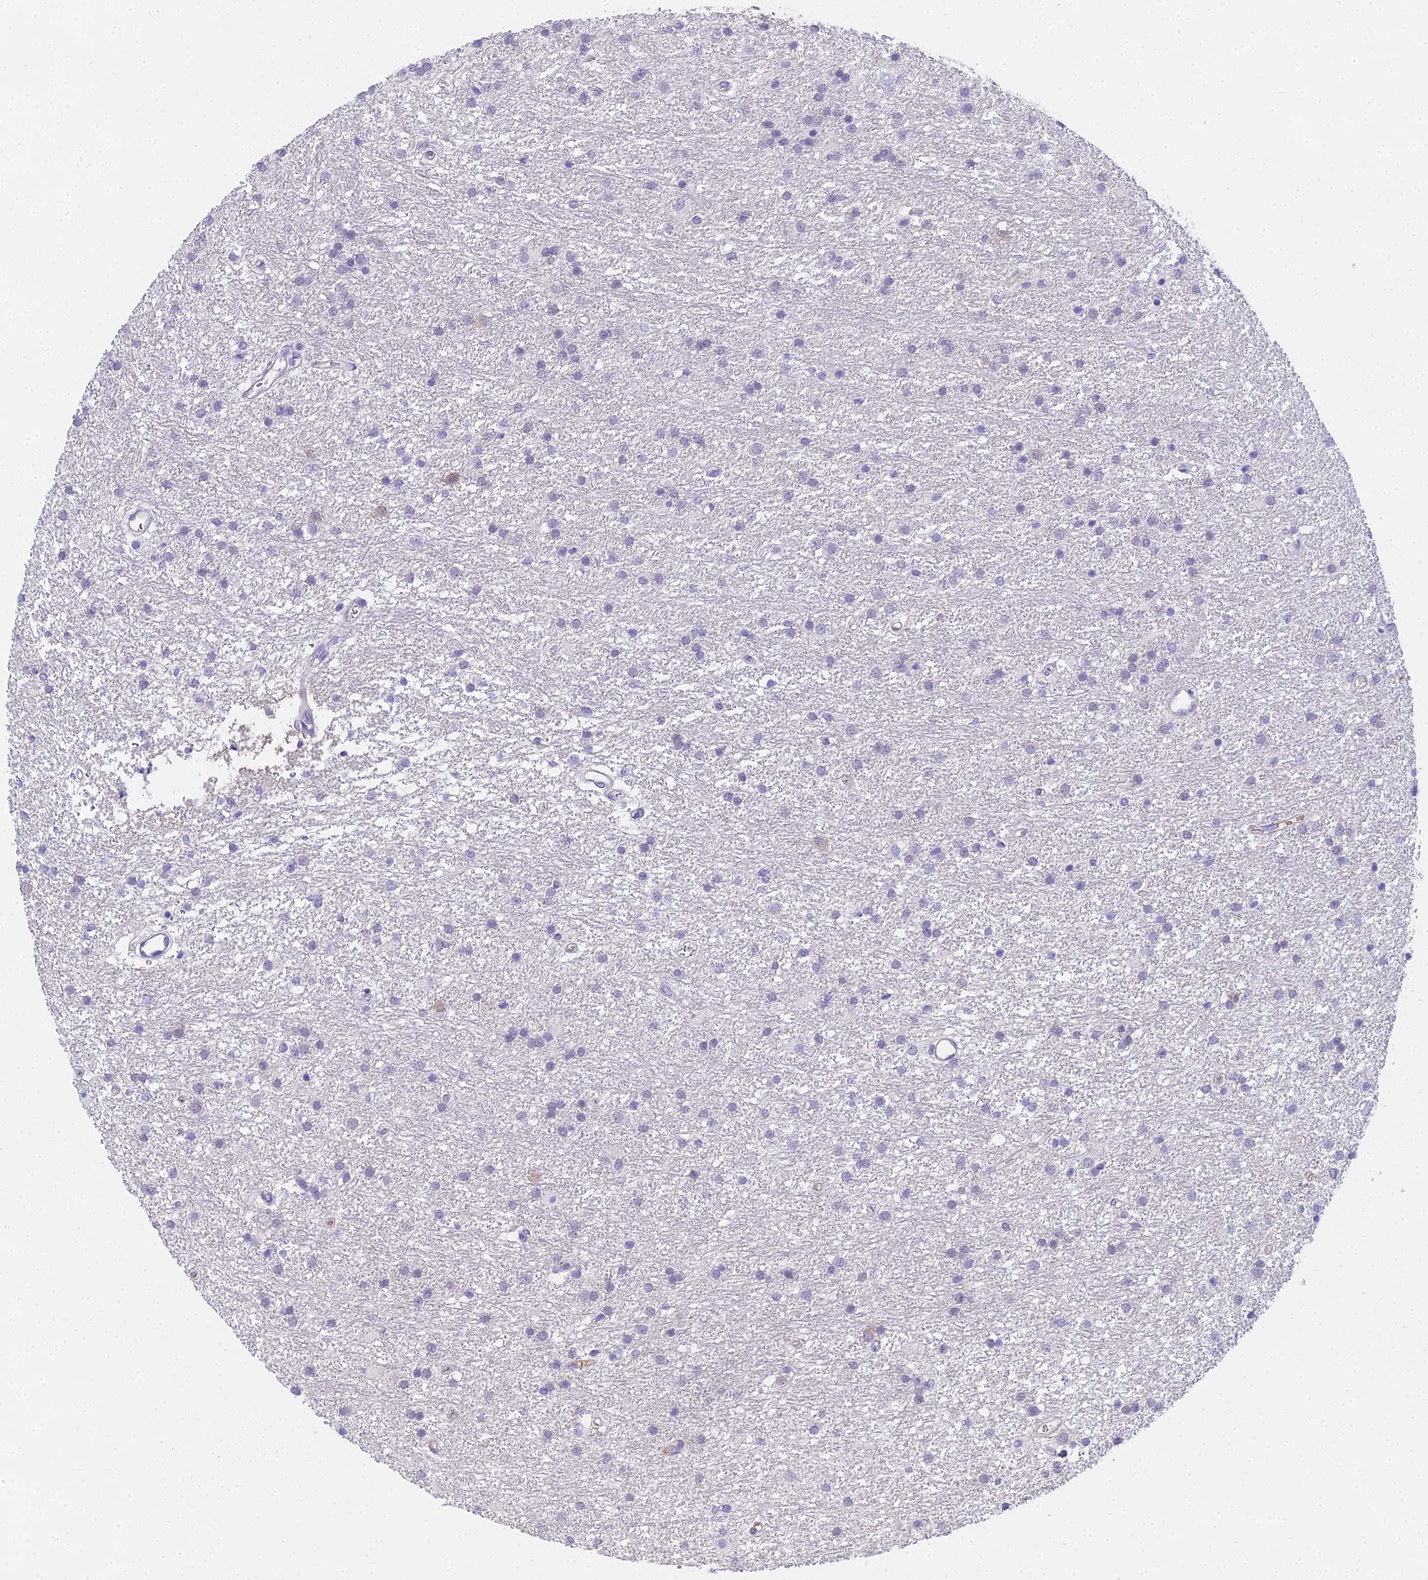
{"staining": {"intensity": "negative", "quantity": "none", "location": "none"}, "tissue": "glioma", "cell_type": "Tumor cells", "image_type": "cancer", "snomed": [{"axis": "morphology", "description": "Glioma, malignant, High grade"}, {"axis": "topography", "description": "Brain"}], "caption": "An immunohistochemistry (IHC) photomicrograph of glioma is shown. There is no staining in tumor cells of glioma.", "gene": "MAT2A", "patient": {"sex": "male", "age": 77}}